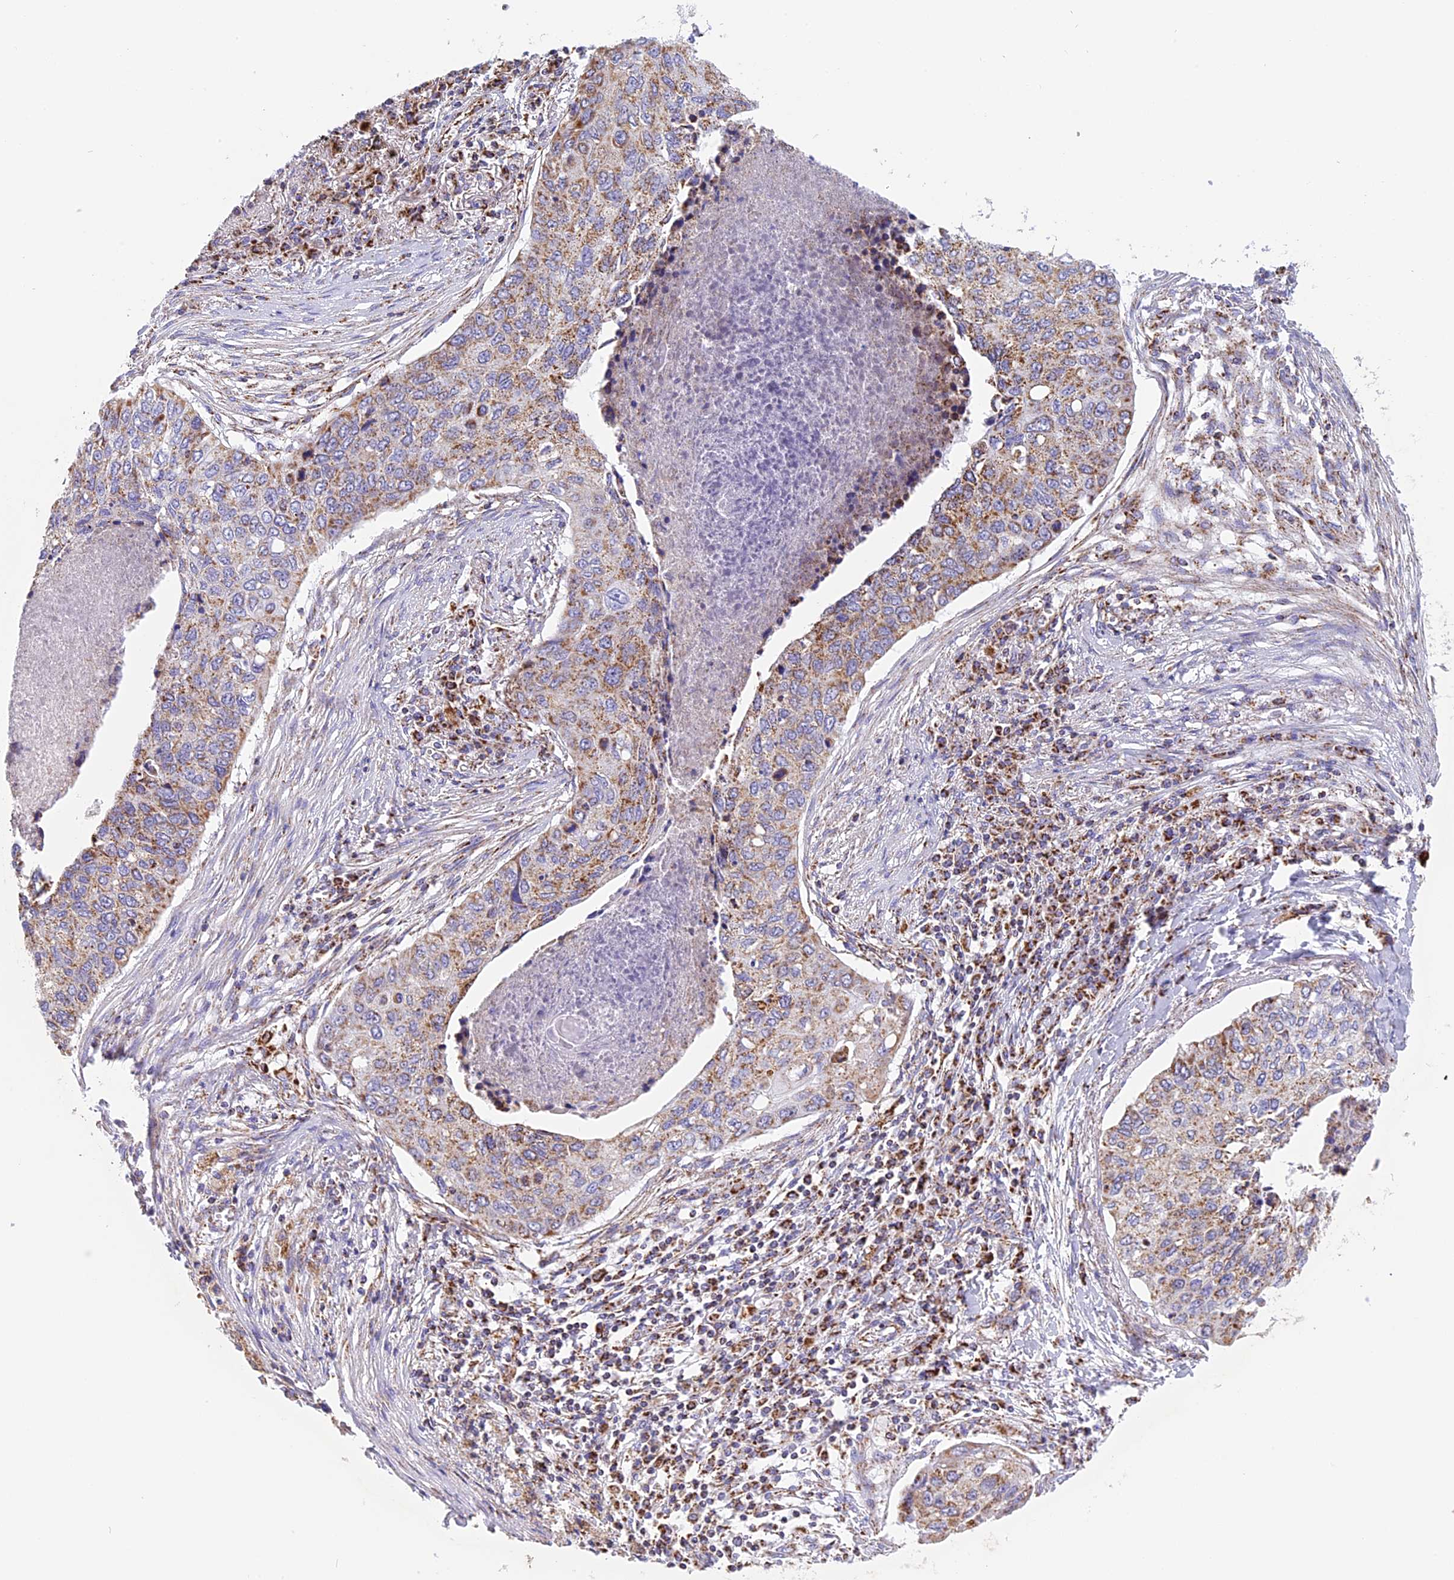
{"staining": {"intensity": "moderate", "quantity": ">75%", "location": "cytoplasmic/membranous"}, "tissue": "lung cancer", "cell_type": "Tumor cells", "image_type": "cancer", "snomed": [{"axis": "morphology", "description": "Squamous cell carcinoma, NOS"}, {"axis": "topography", "description": "Lung"}], "caption": "High-power microscopy captured an immunohistochemistry micrograph of squamous cell carcinoma (lung), revealing moderate cytoplasmic/membranous positivity in approximately >75% of tumor cells.", "gene": "KCNG1", "patient": {"sex": "female", "age": 63}}